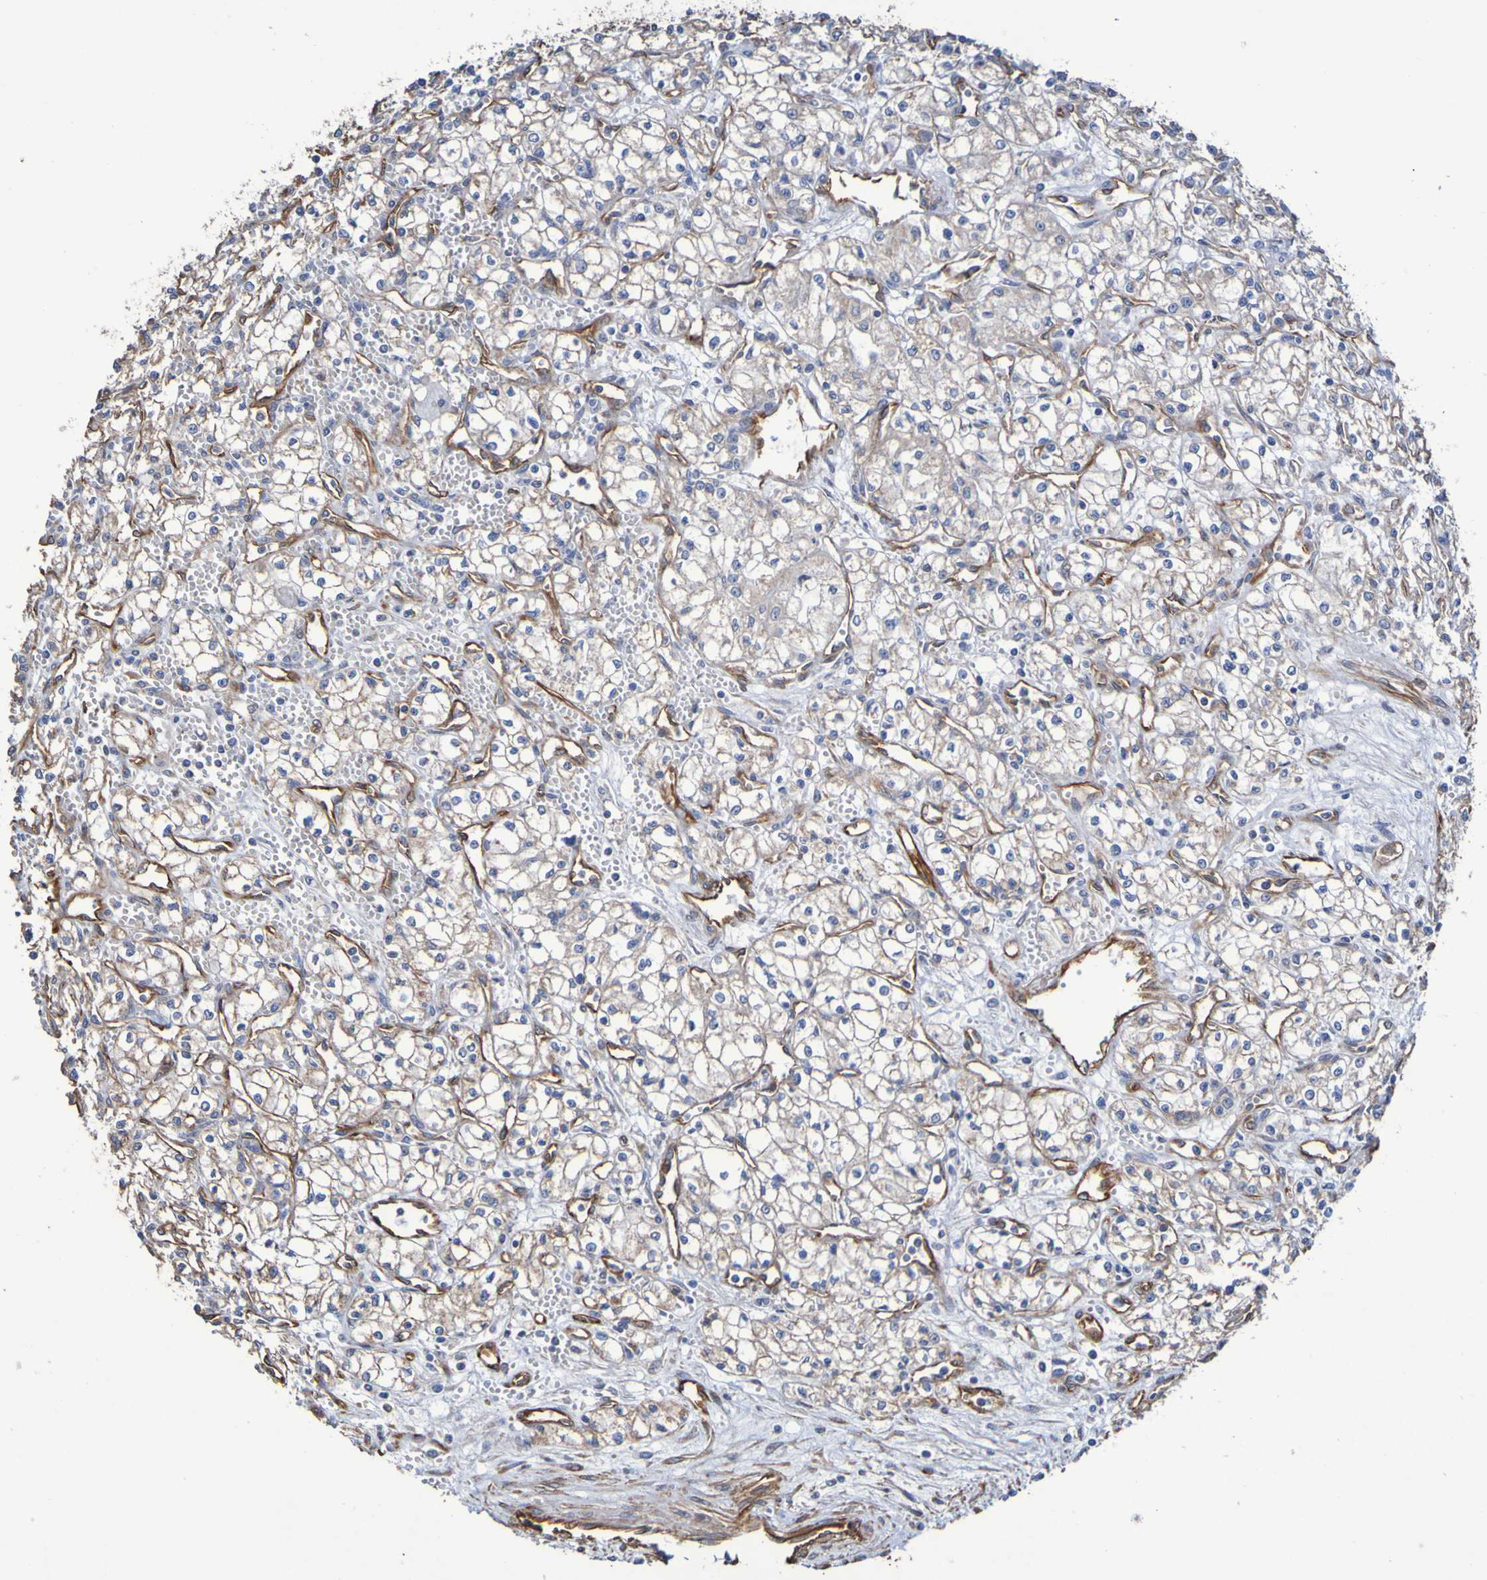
{"staining": {"intensity": "weak", "quantity": "25%-75%", "location": "cytoplasmic/membranous"}, "tissue": "renal cancer", "cell_type": "Tumor cells", "image_type": "cancer", "snomed": [{"axis": "morphology", "description": "Normal tissue, NOS"}, {"axis": "morphology", "description": "Adenocarcinoma, NOS"}, {"axis": "topography", "description": "Kidney"}], "caption": "Immunohistochemistry (IHC) histopathology image of human renal cancer stained for a protein (brown), which reveals low levels of weak cytoplasmic/membranous staining in about 25%-75% of tumor cells.", "gene": "ELMOD3", "patient": {"sex": "male", "age": 59}}